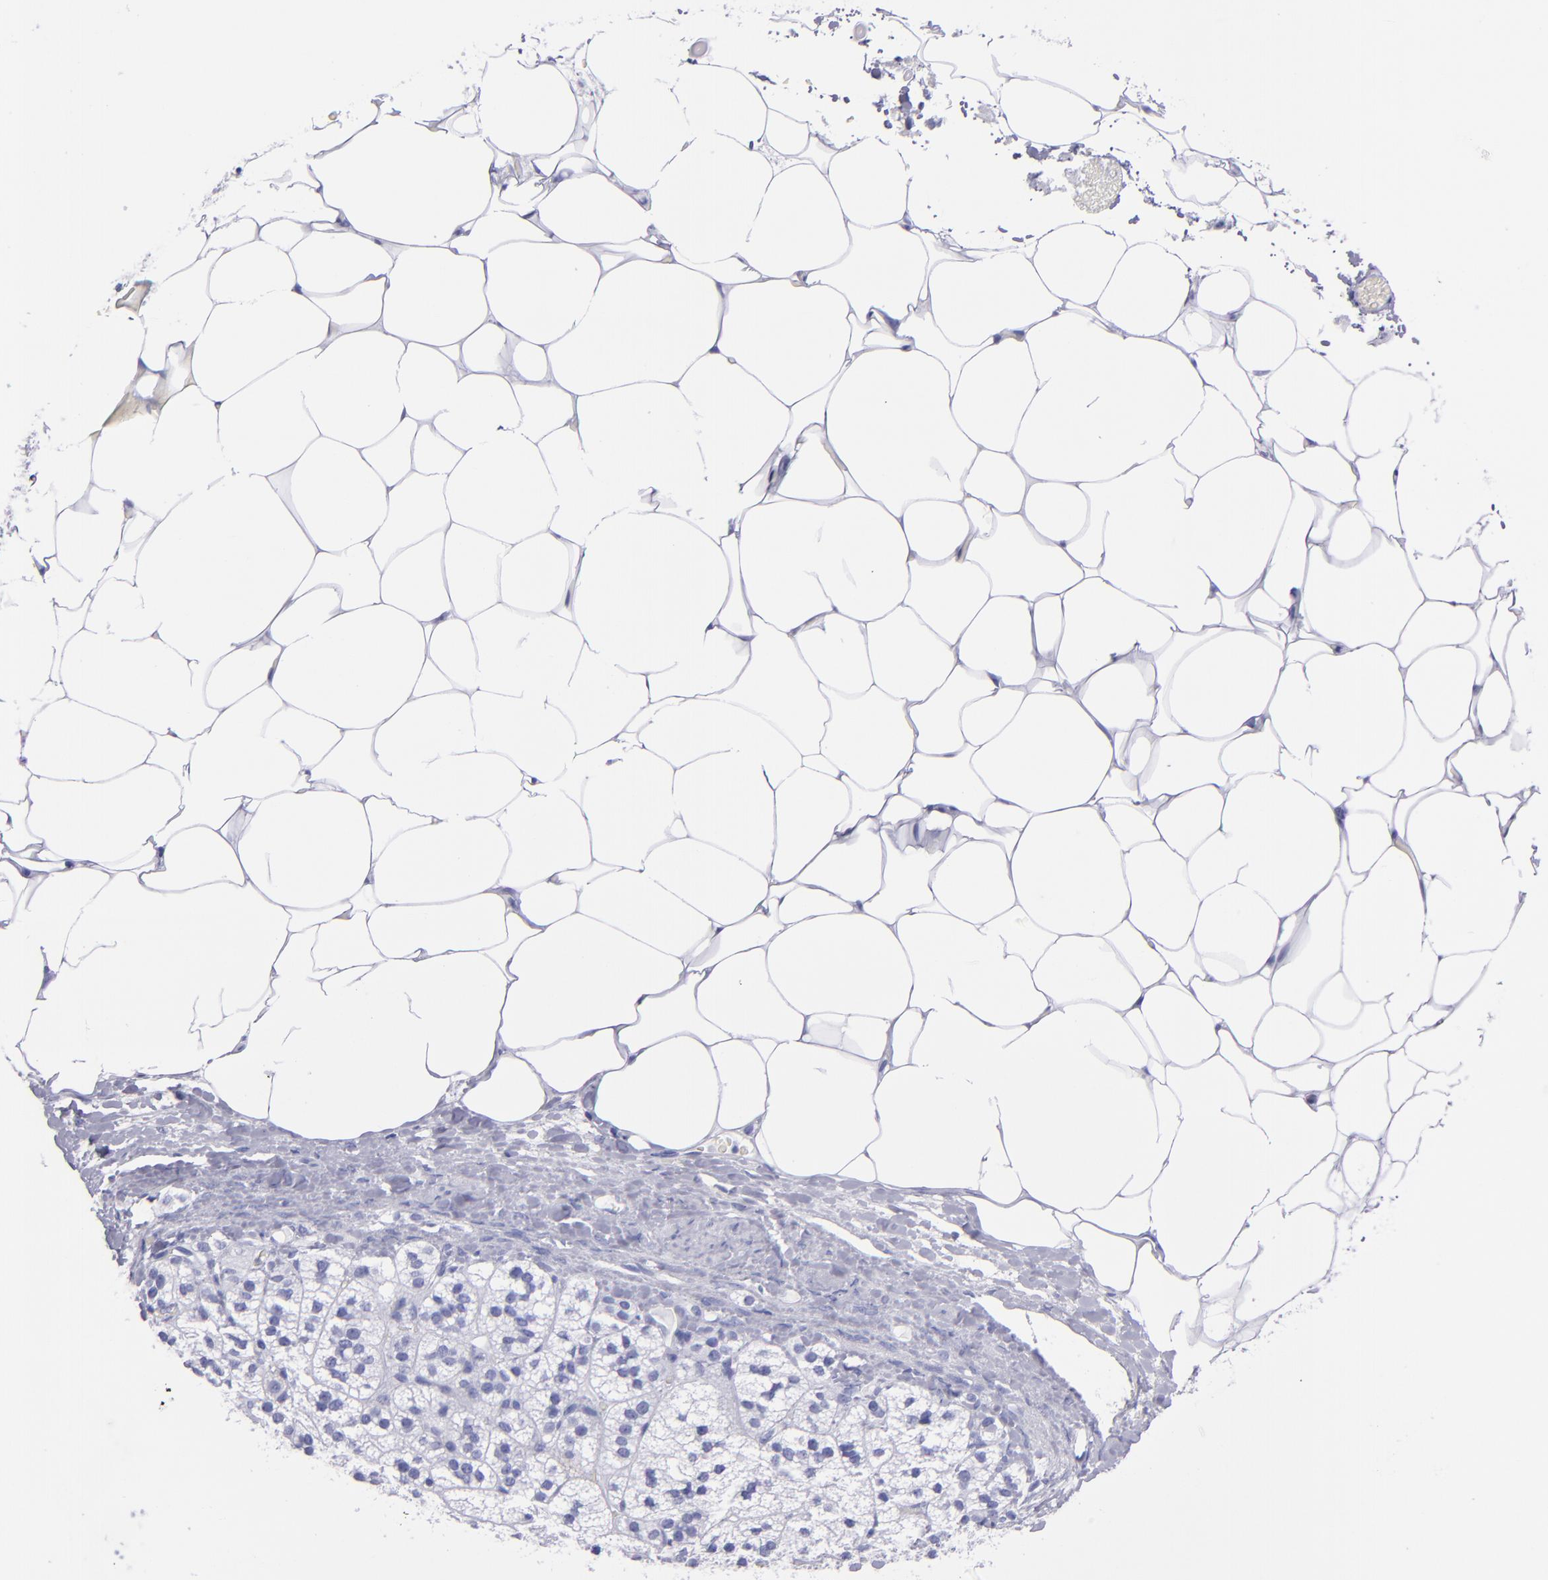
{"staining": {"intensity": "negative", "quantity": "none", "location": "none"}, "tissue": "adrenal gland", "cell_type": "Glandular cells", "image_type": "normal", "snomed": [{"axis": "morphology", "description": "Normal tissue, NOS"}, {"axis": "topography", "description": "Adrenal gland"}], "caption": "This is an immunohistochemistry histopathology image of unremarkable adrenal gland. There is no expression in glandular cells.", "gene": "CD38", "patient": {"sex": "male", "age": 35}}